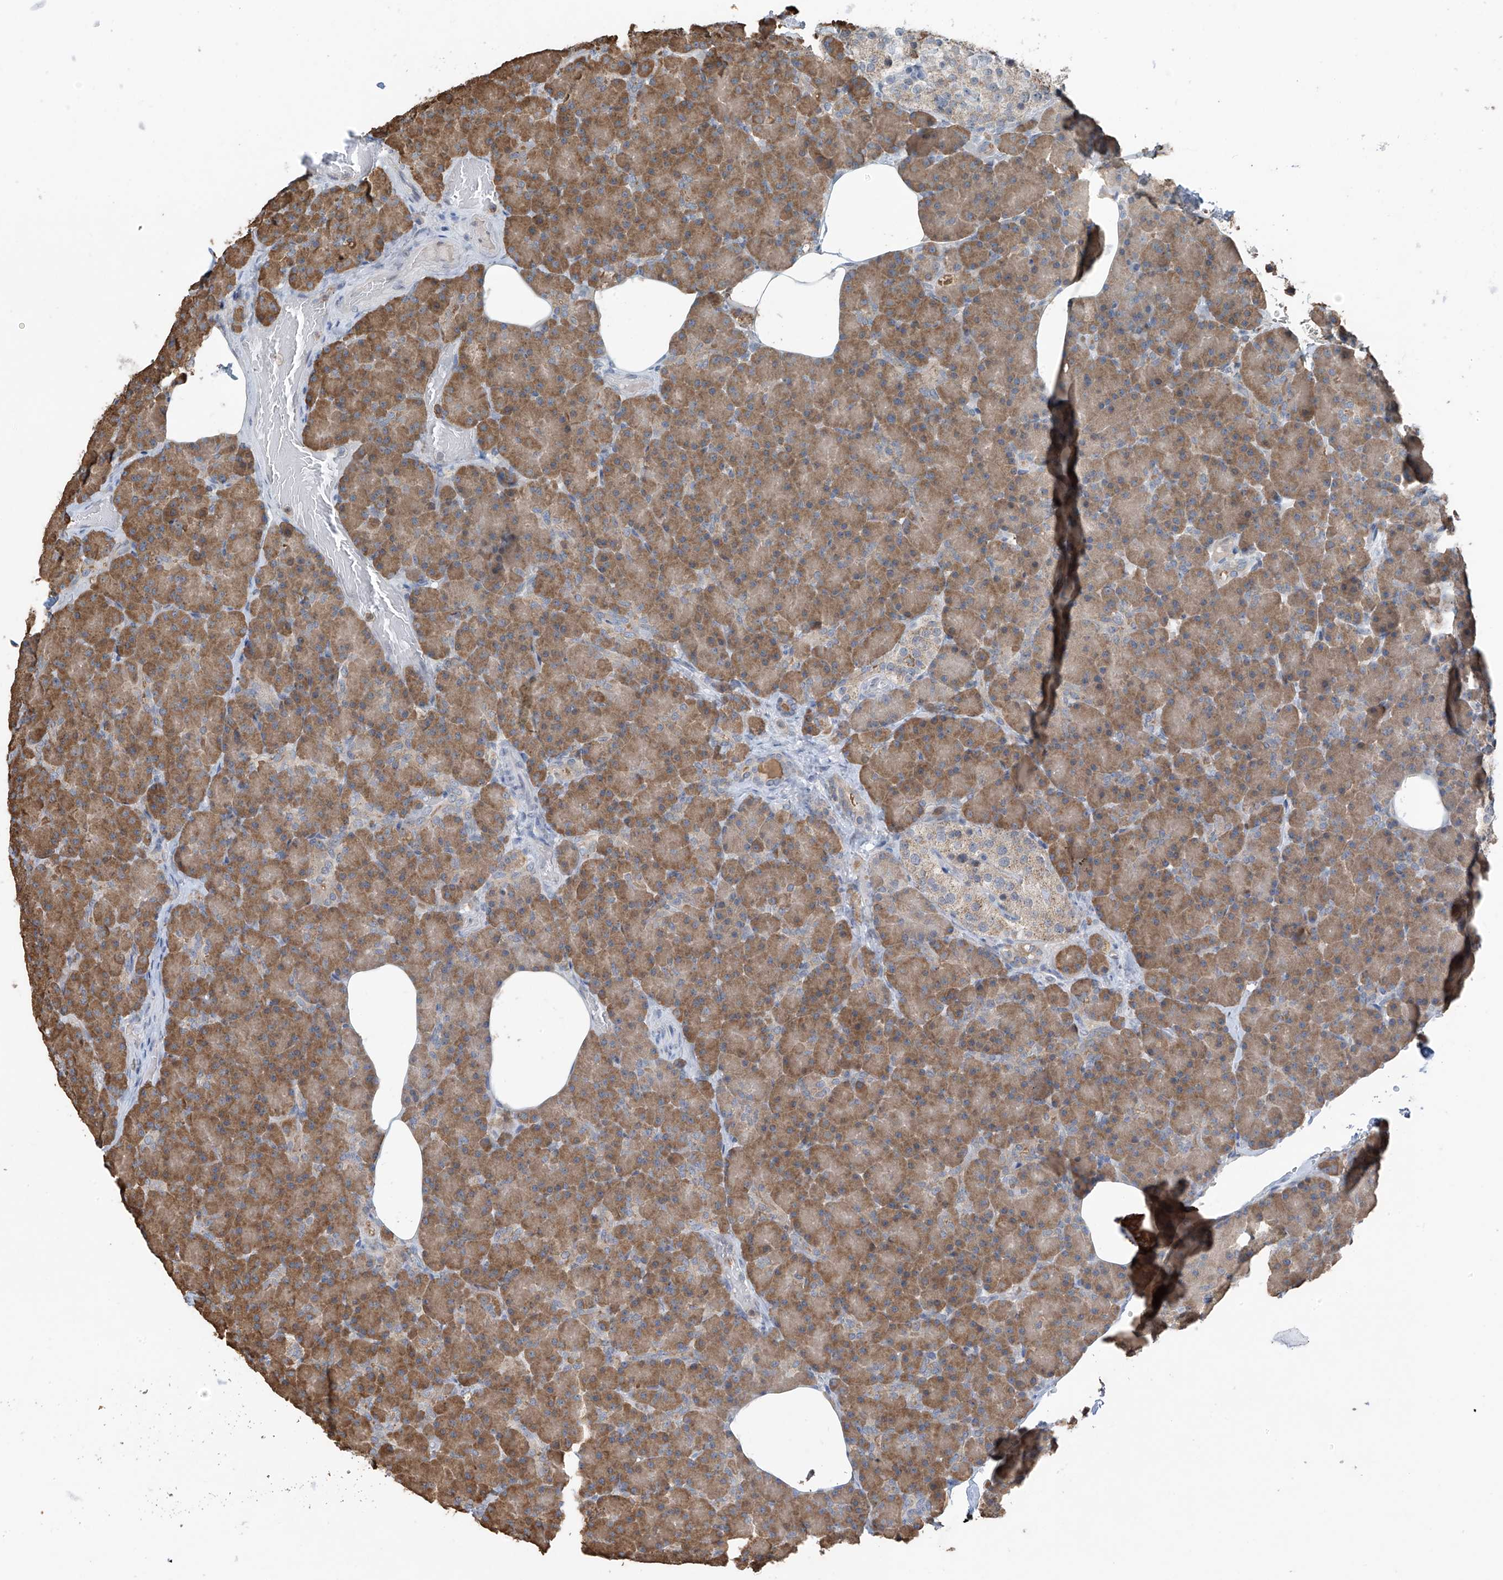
{"staining": {"intensity": "moderate", "quantity": ">75%", "location": "cytoplasmic/membranous"}, "tissue": "pancreas", "cell_type": "Exocrine glandular cells", "image_type": "normal", "snomed": [{"axis": "morphology", "description": "Normal tissue, NOS"}, {"axis": "topography", "description": "Pancreas"}], "caption": "Immunohistochemistry (IHC) (DAB (3,3'-diaminobenzidine)) staining of normal human pancreas exhibits moderate cytoplasmic/membranous protein positivity in approximately >75% of exocrine glandular cells. Immunohistochemistry stains the protein of interest in brown and the nuclei are stained blue.", "gene": "CYP4V2", "patient": {"sex": "female", "age": 43}}